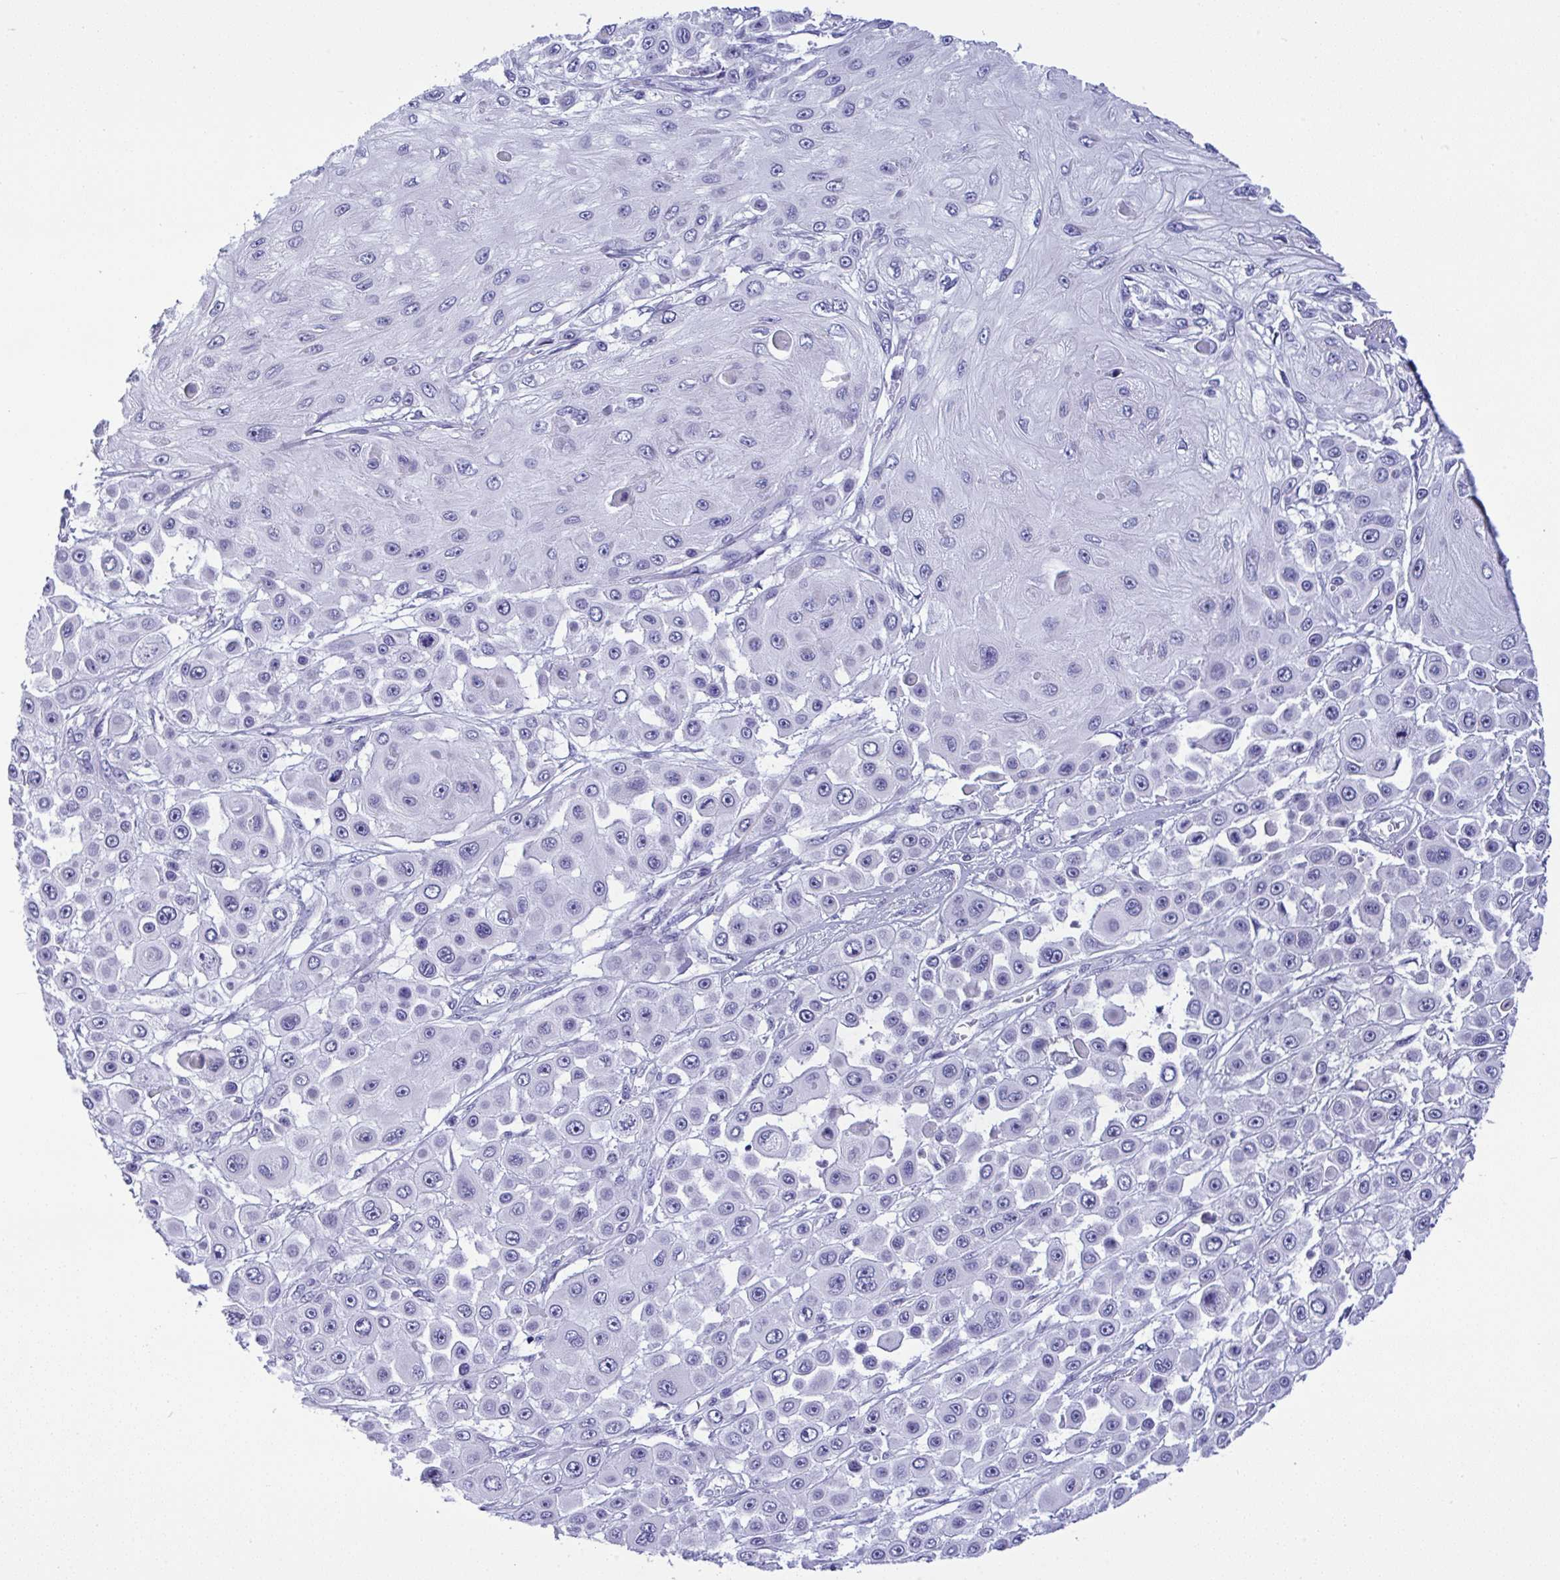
{"staining": {"intensity": "negative", "quantity": "none", "location": "none"}, "tissue": "skin cancer", "cell_type": "Tumor cells", "image_type": "cancer", "snomed": [{"axis": "morphology", "description": "Squamous cell carcinoma, NOS"}, {"axis": "topography", "description": "Skin"}], "caption": "Skin squamous cell carcinoma stained for a protein using immunohistochemistry reveals no positivity tumor cells.", "gene": "YBX2", "patient": {"sex": "male", "age": 67}}